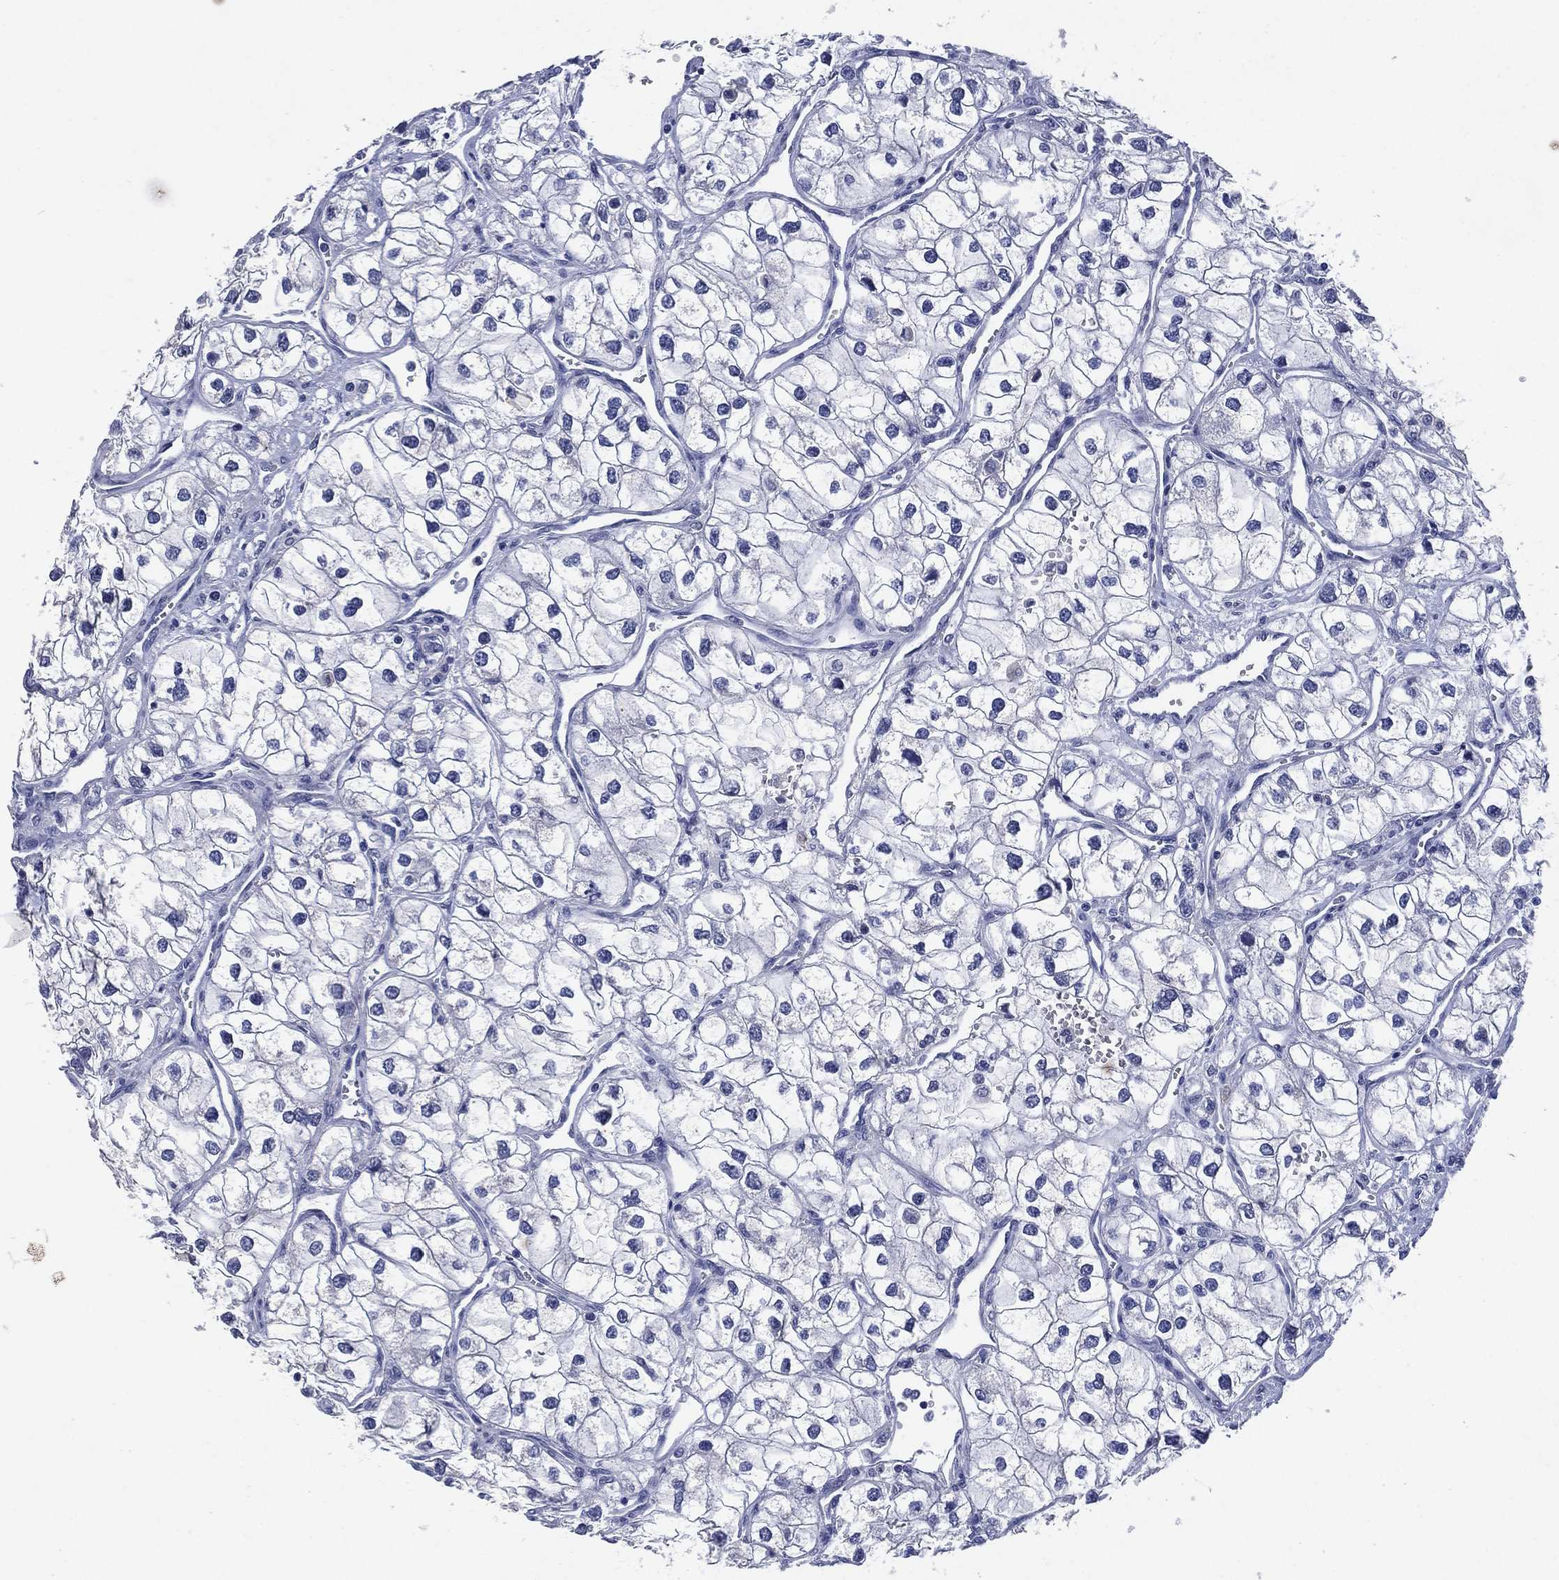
{"staining": {"intensity": "negative", "quantity": "none", "location": "none"}, "tissue": "renal cancer", "cell_type": "Tumor cells", "image_type": "cancer", "snomed": [{"axis": "morphology", "description": "Adenocarcinoma, NOS"}, {"axis": "topography", "description": "Kidney"}], "caption": "The micrograph reveals no staining of tumor cells in renal cancer (adenocarcinoma).", "gene": "FSCN2", "patient": {"sex": "male", "age": 59}}